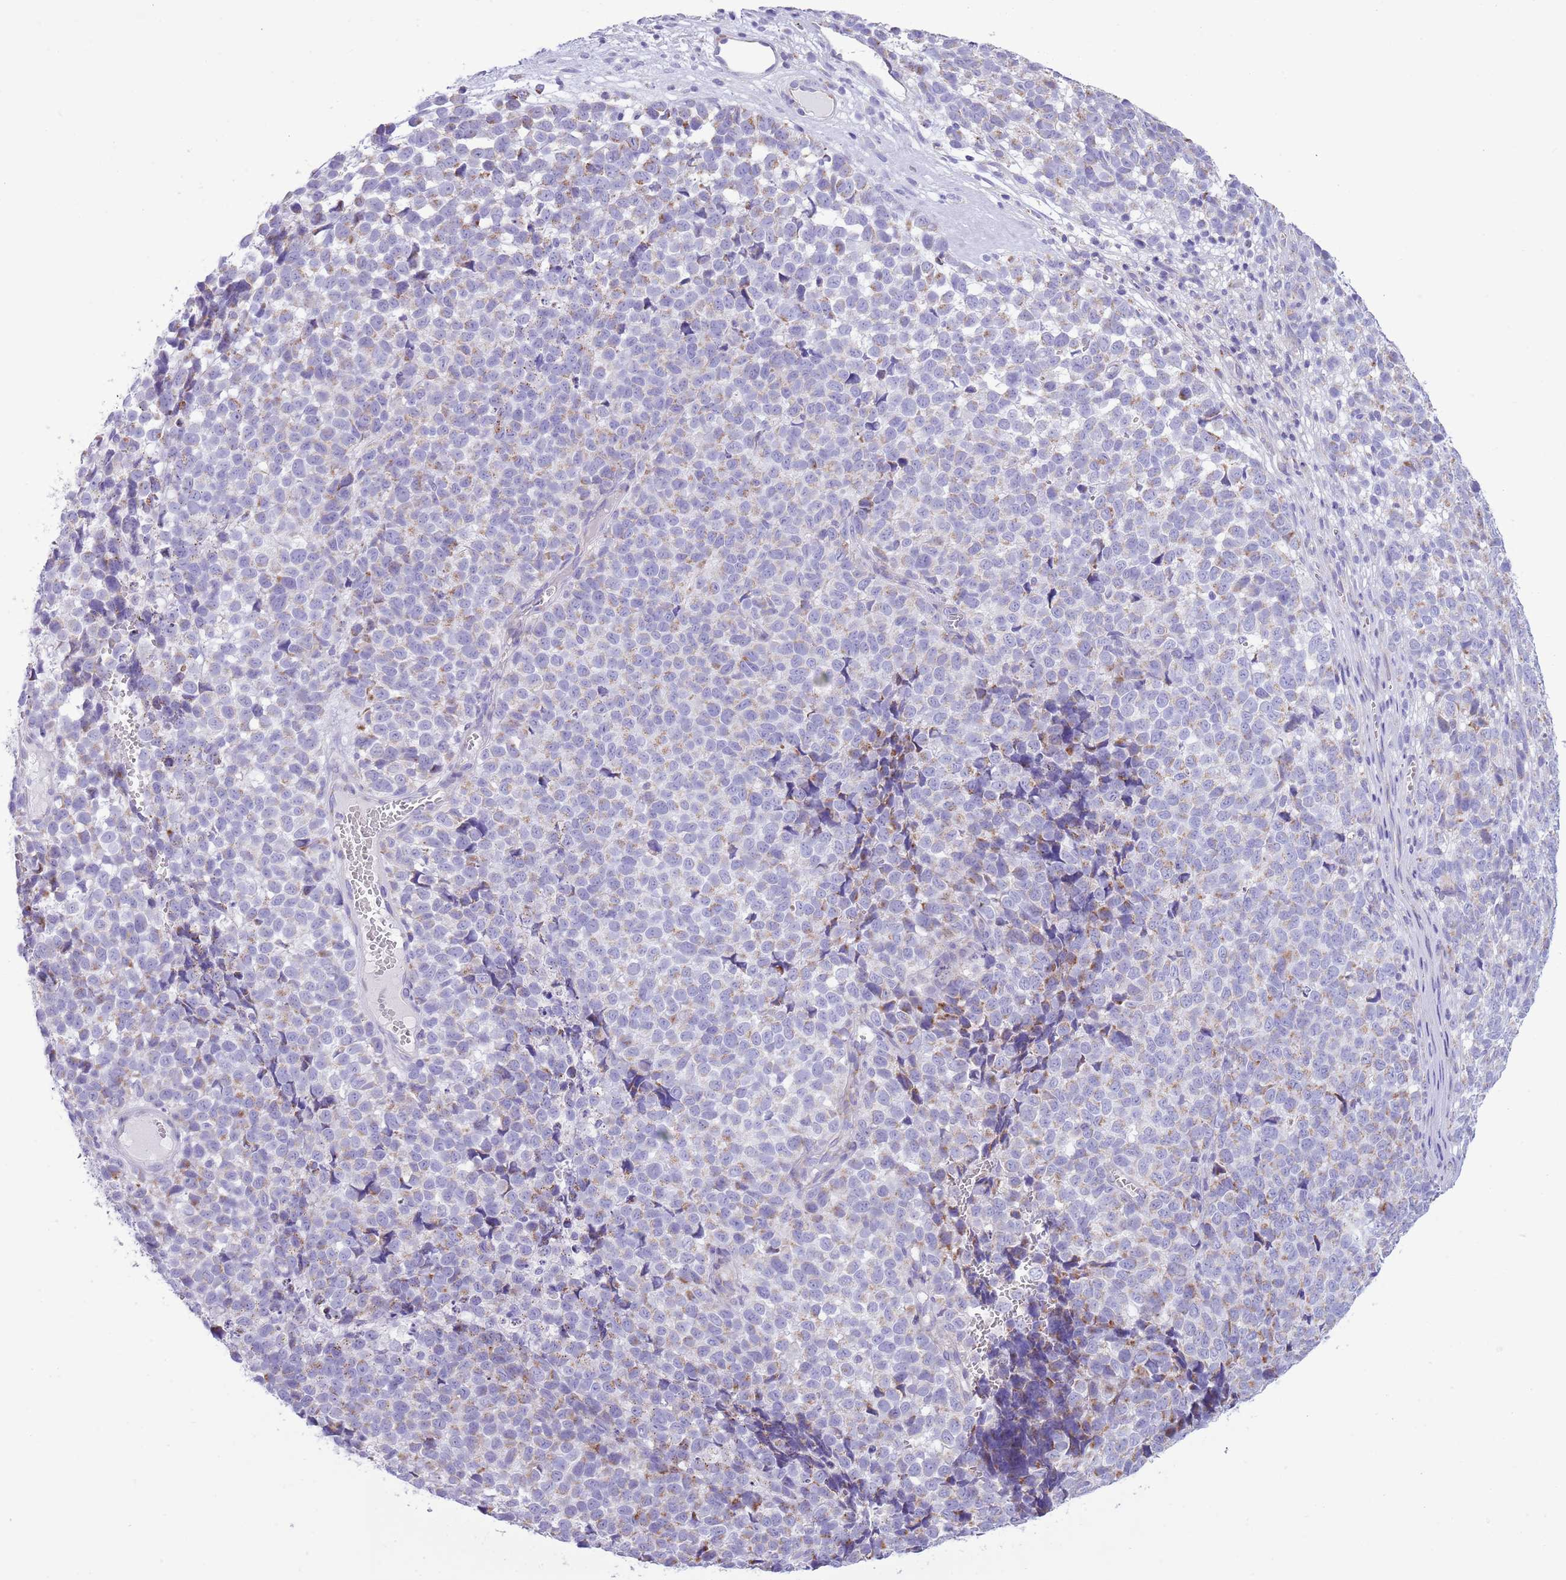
{"staining": {"intensity": "weak", "quantity": "<25%", "location": "cytoplasmic/membranous"}, "tissue": "melanoma", "cell_type": "Tumor cells", "image_type": "cancer", "snomed": [{"axis": "morphology", "description": "Malignant melanoma, NOS"}, {"axis": "topography", "description": "Nose, NOS"}], "caption": "Immunohistochemistry of melanoma exhibits no staining in tumor cells.", "gene": "MOCOS", "patient": {"sex": "female", "age": 48}}